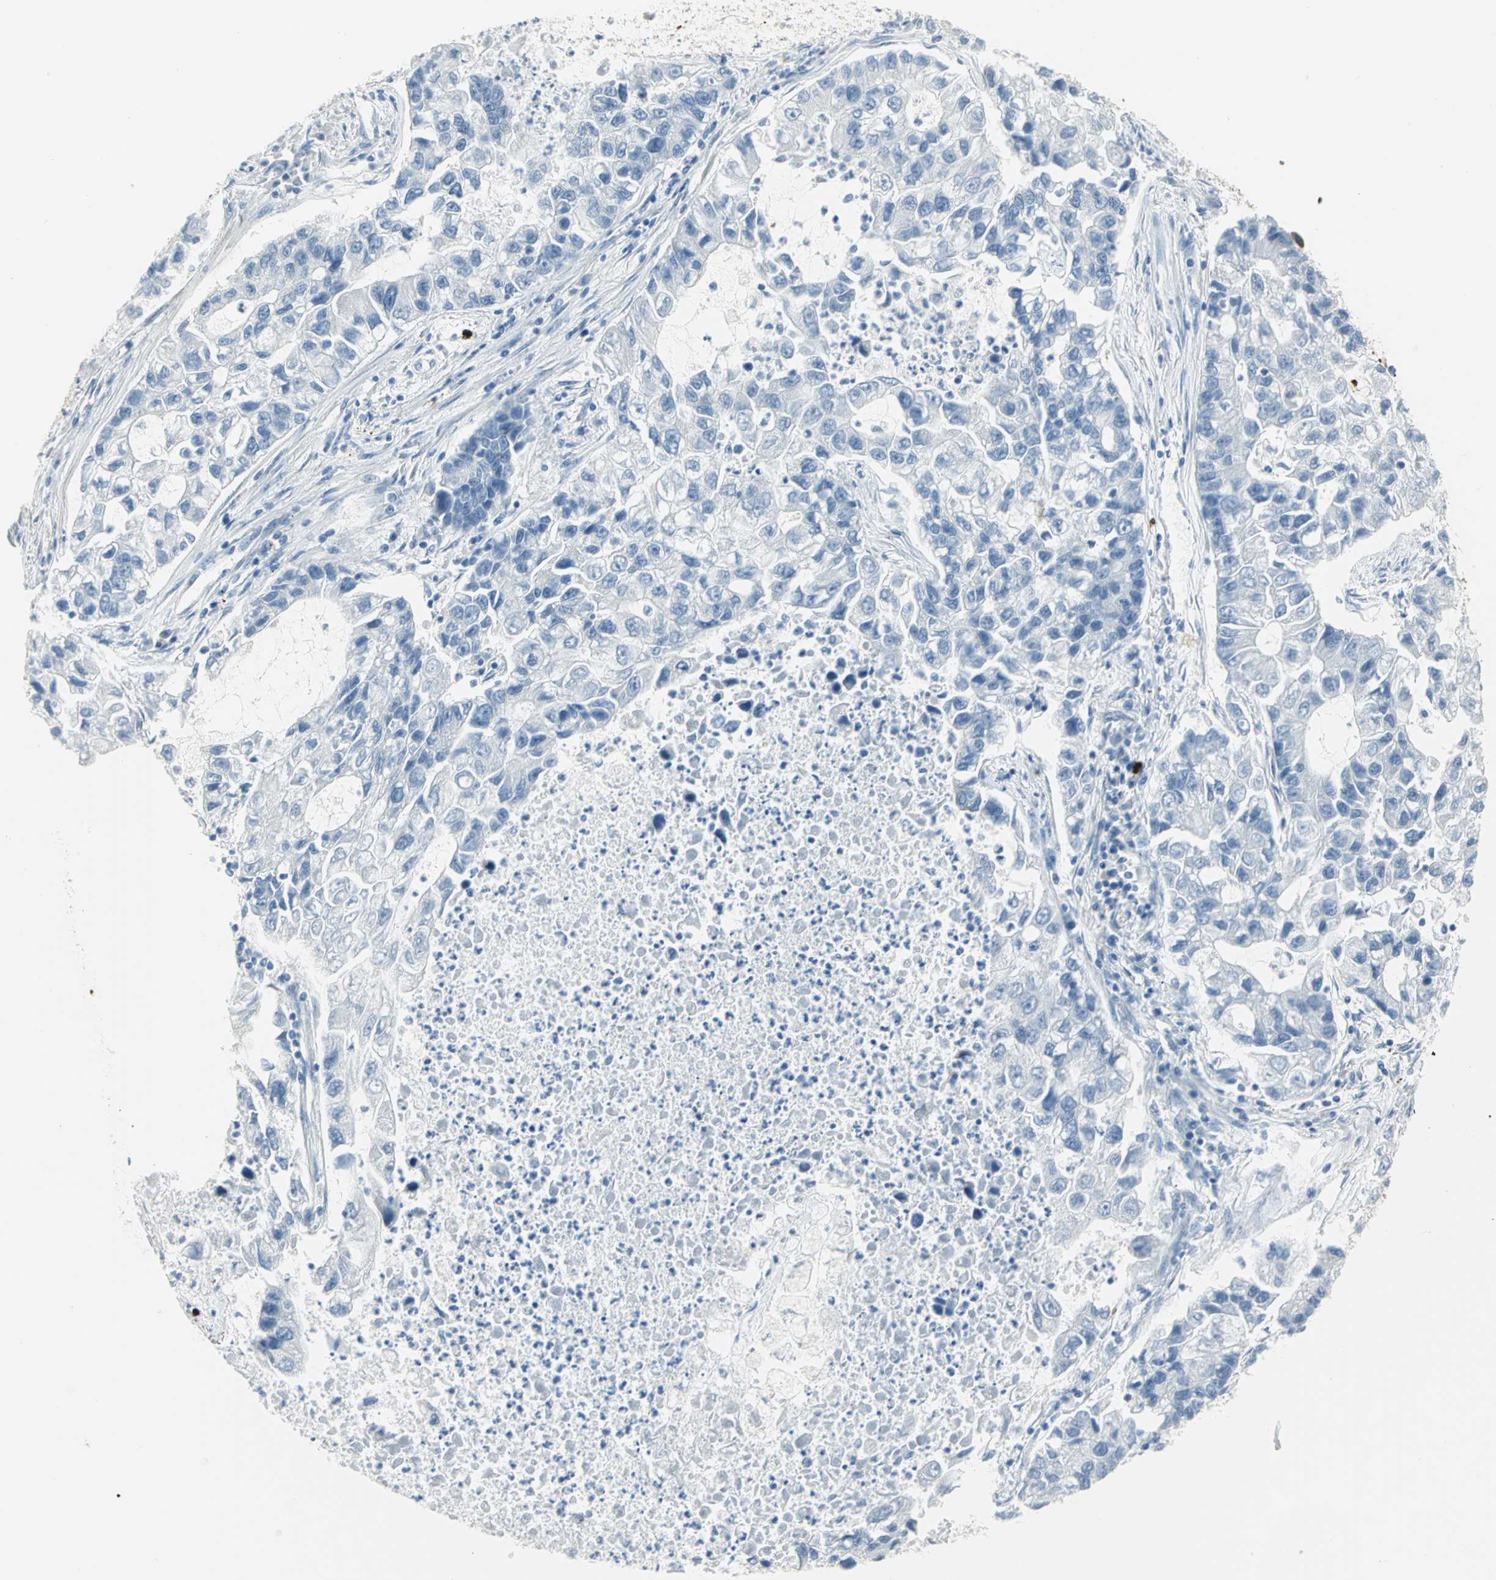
{"staining": {"intensity": "negative", "quantity": "none", "location": "none"}, "tissue": "lung cancer", "cell_type": "Tumor cells", "image_type": "cancer", "snomed": [{"axis": "morphology", "description": "Adenocarcinoma, NOS"}, {"axis": "topography", "description": "Lung"}], "caption": "There is no significant positivity in tumor cells of adenocarcinoma (lung).", "gene": "ALOX15", "patient": {"sex": "female", "age": 51}}